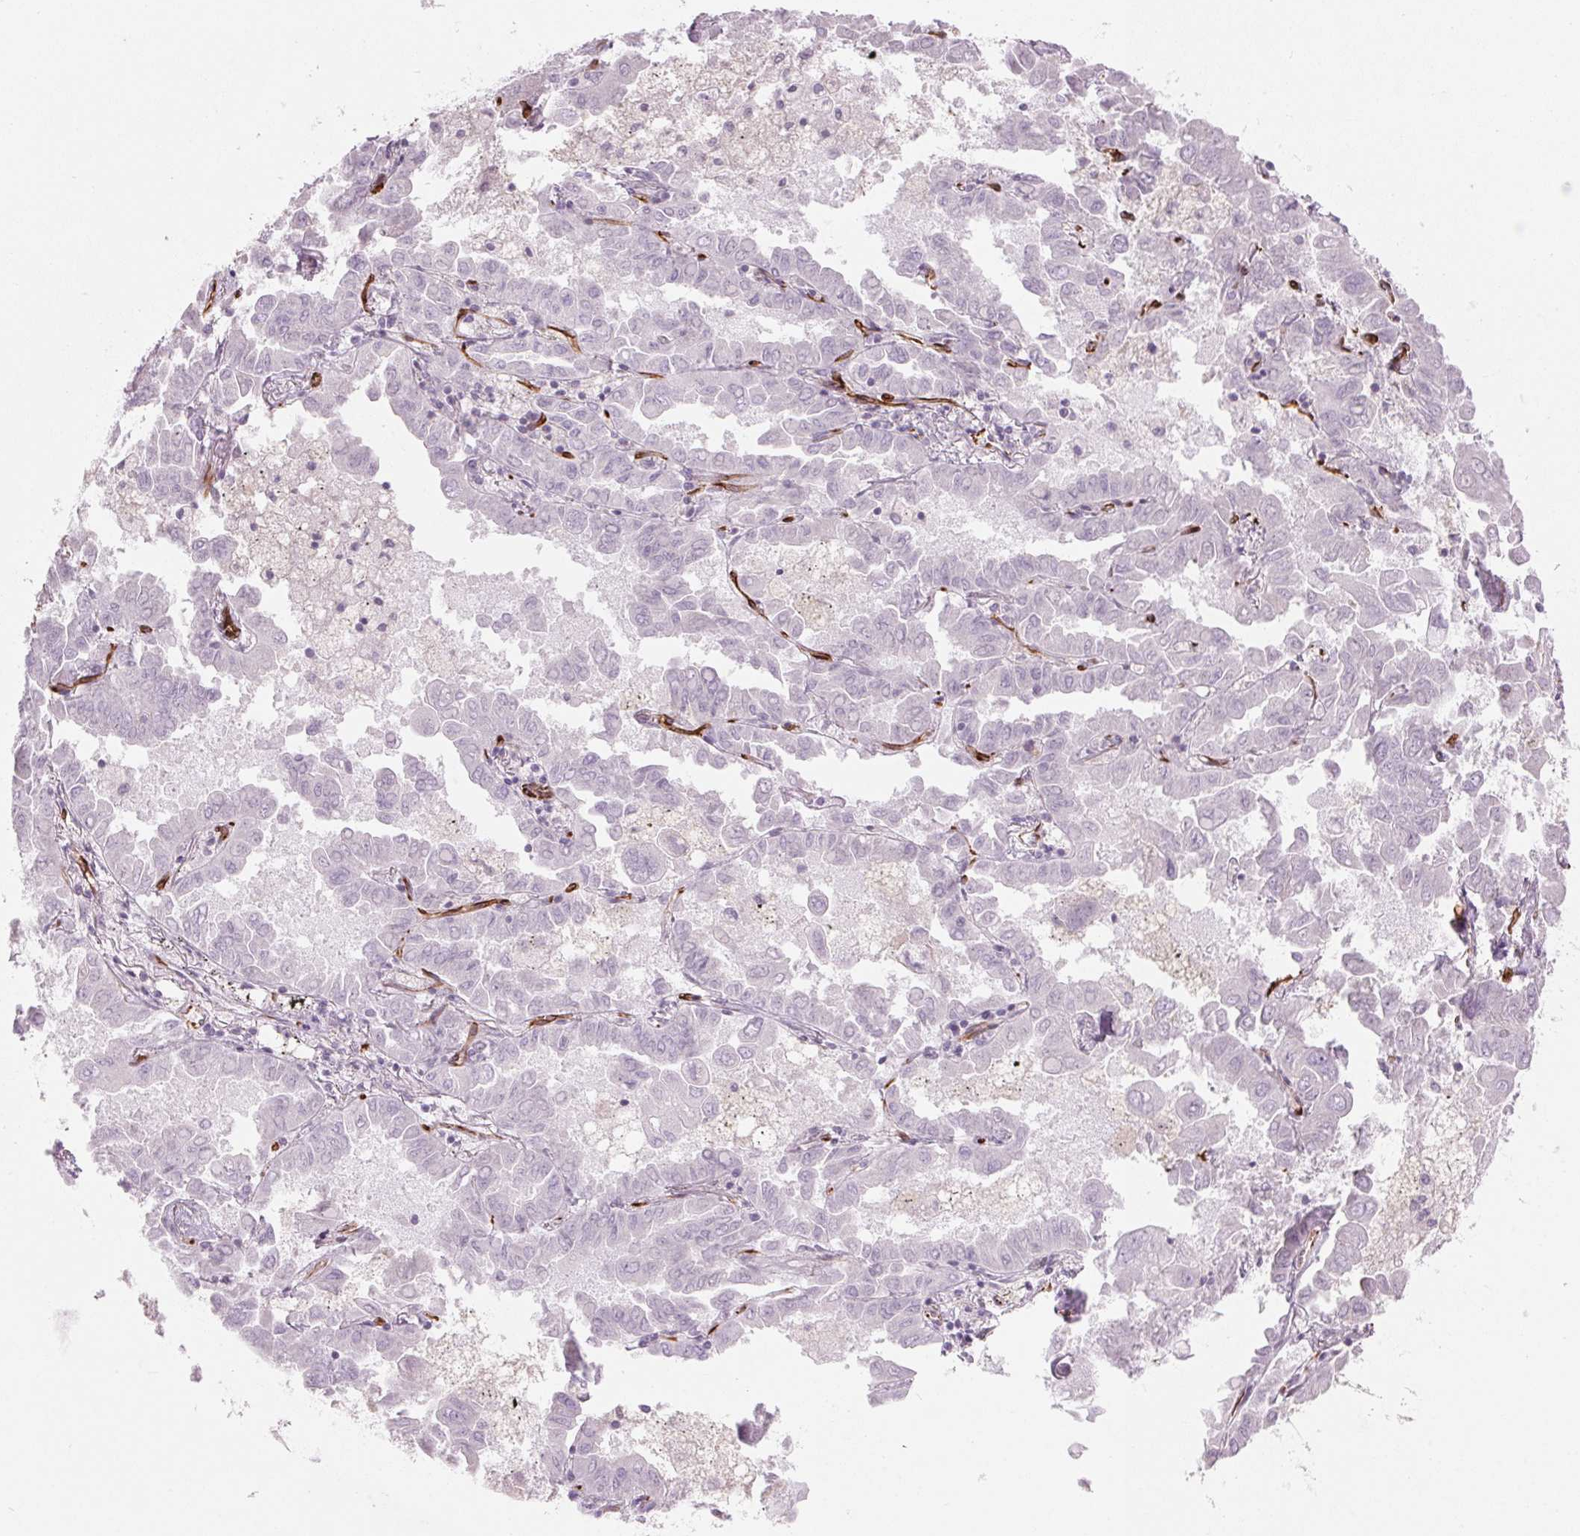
{"staining": {"intensity": "negative", "quantity": "none", "location": "none"}, "tissue": "lung cancer", "cell_type": "Tumor cells", "image_type": "cancer", "snomed": [{"axis": "morphology", "description": "Adenocarcinoma, NOS"}, {"axis": "topography", "description": "Lung"}], "caption": "This is an immunohistochemistry (IHC) histopathology image of human lung cancer. There is no expression in tumor cells.", "gene": "CLPS", "patient": {"sex": "male", "age": 64}}